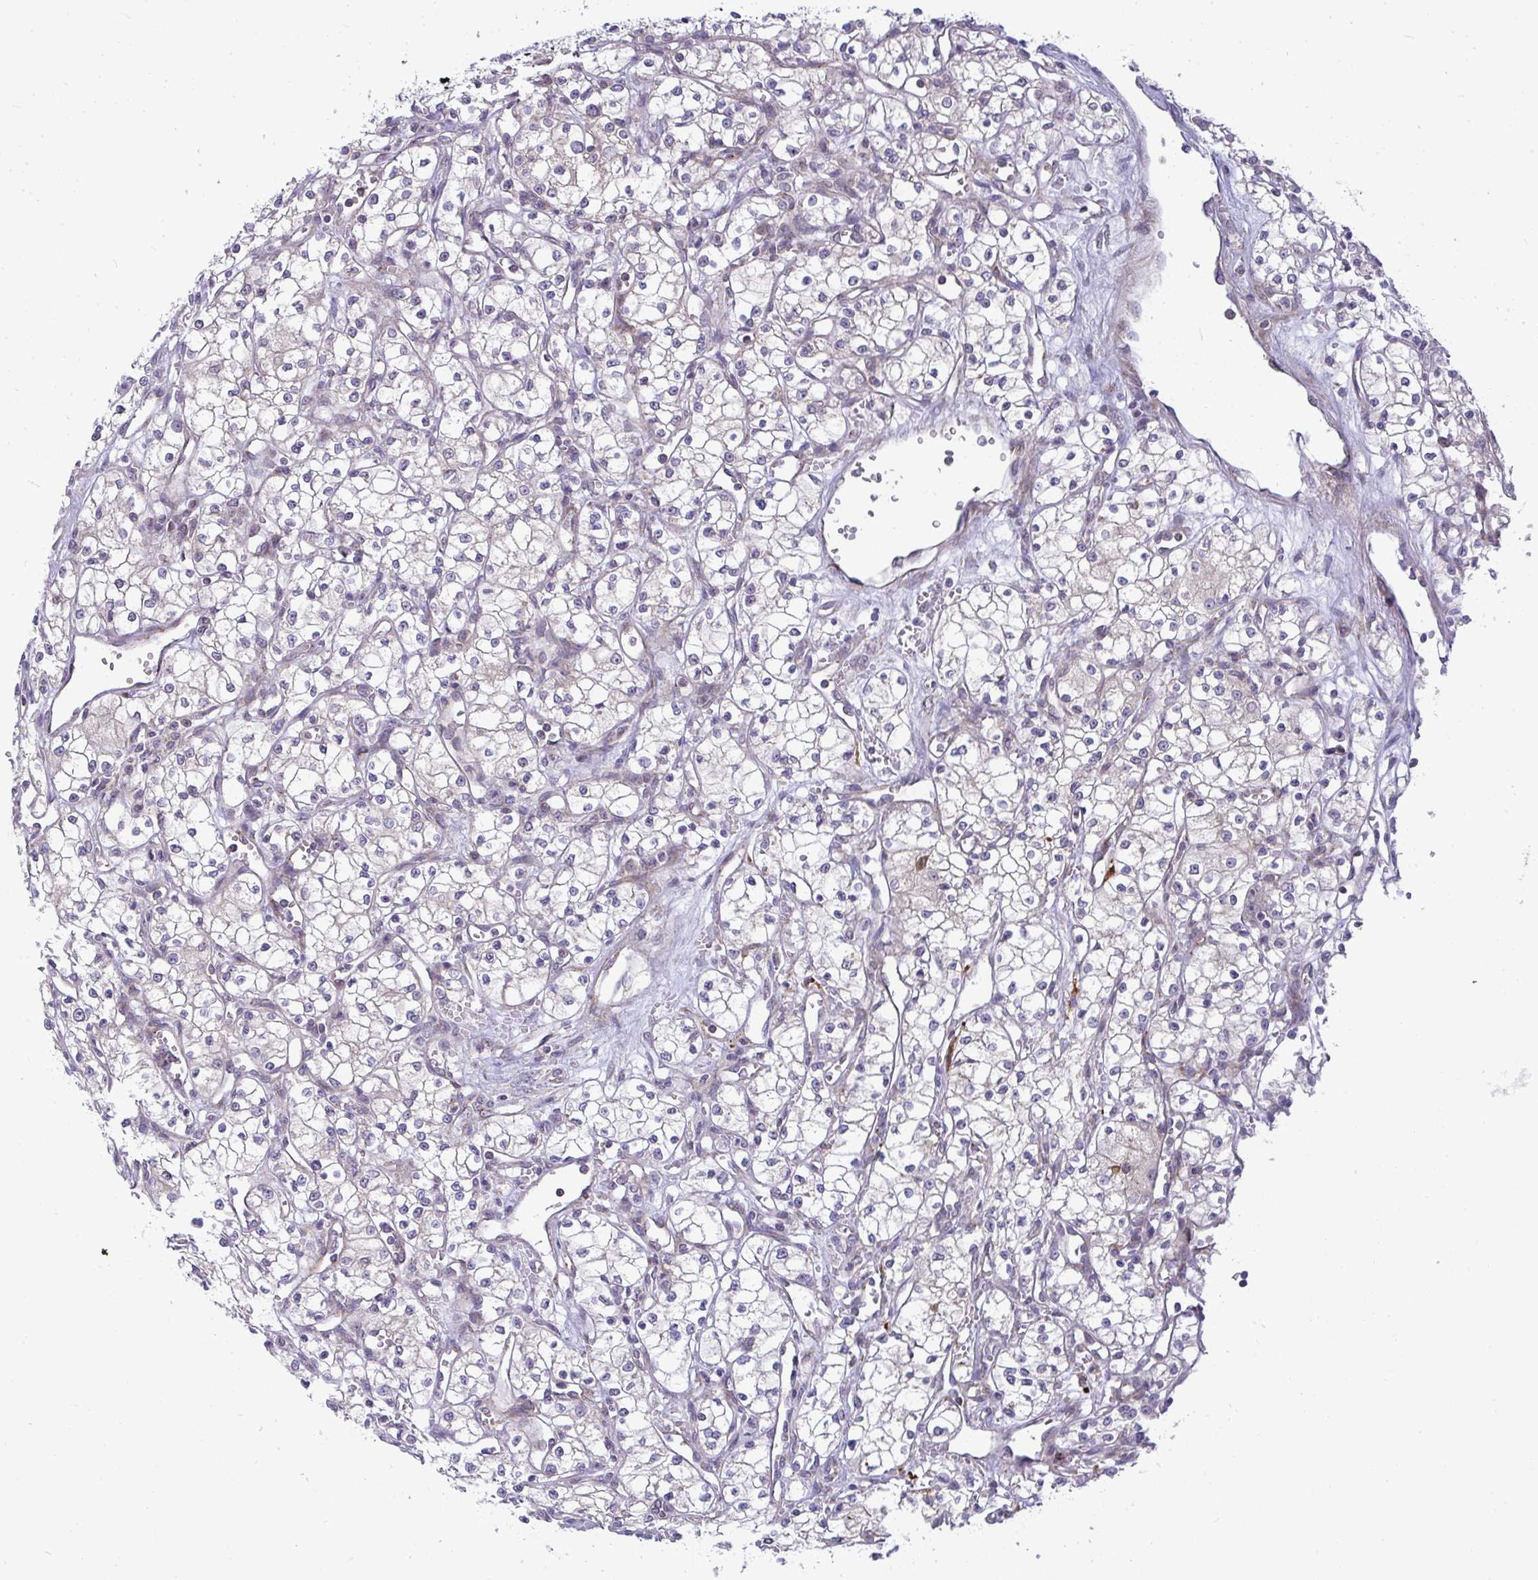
{"staining": {"intensity": "negative", "quantity": "none", "location": "none"}, "tissue": "renal cancer", "cell_type": "Tumor cells", "image_type": "cancer", "snomed": [{"axis": "morphology", "description": "Adenocarcinoma, NOS"}, {"axis": "topography", "description": "Kidney"}], "caption": "An image of renal cancer stained for a protein exhibits no brown staining in tumor cells.", "gene": "SRRM4", "patient": {"sex": "male", "age": 59}}